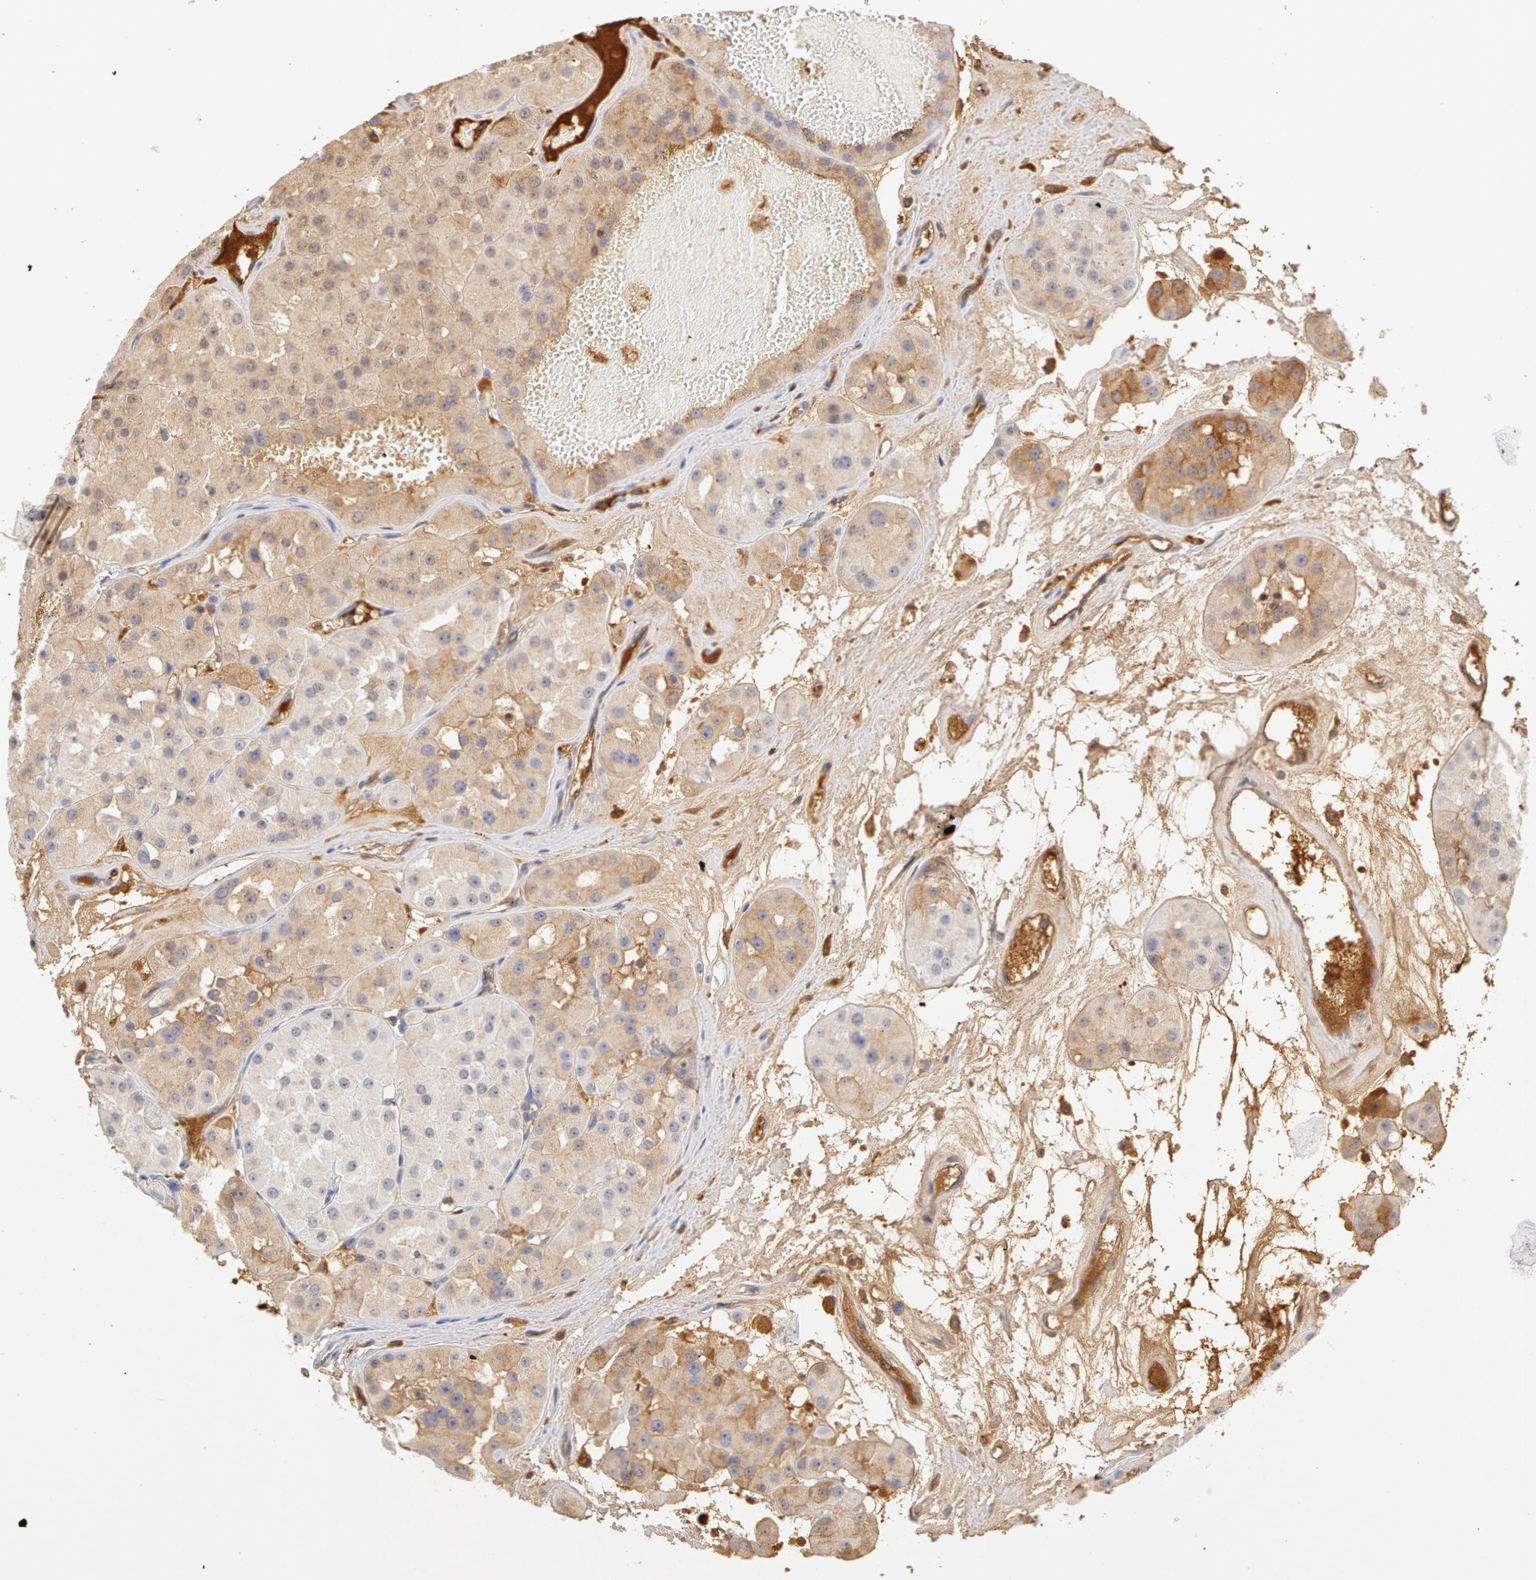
{"staining": {"intensity": "weak", "quantity": "25%-75%", "location": "cytoplasmic/membranous"}, "tissue": "renal cancer", "cell_type": "Tumor cells", "image_type": "cancer", "snomed": [{"axis": "morphology", "description": "Adenocarcinoma, uncertain malignant potential"}, {"axis": "topography", "description": "Kidney"}], "caption": "IHC staining of renal cancer, which reveals low levels of weak cytoplasmic/membranous staining in about 25%-75% of tumor cells indicating weak cytoplasmic/membranous protein positivity. The staining was performed using DAB (brown) for protein detection and nuclei were counterstained in hematoxylin (blue).", "gene": "GC", "patient": {"sex": "male", "age": 63}}